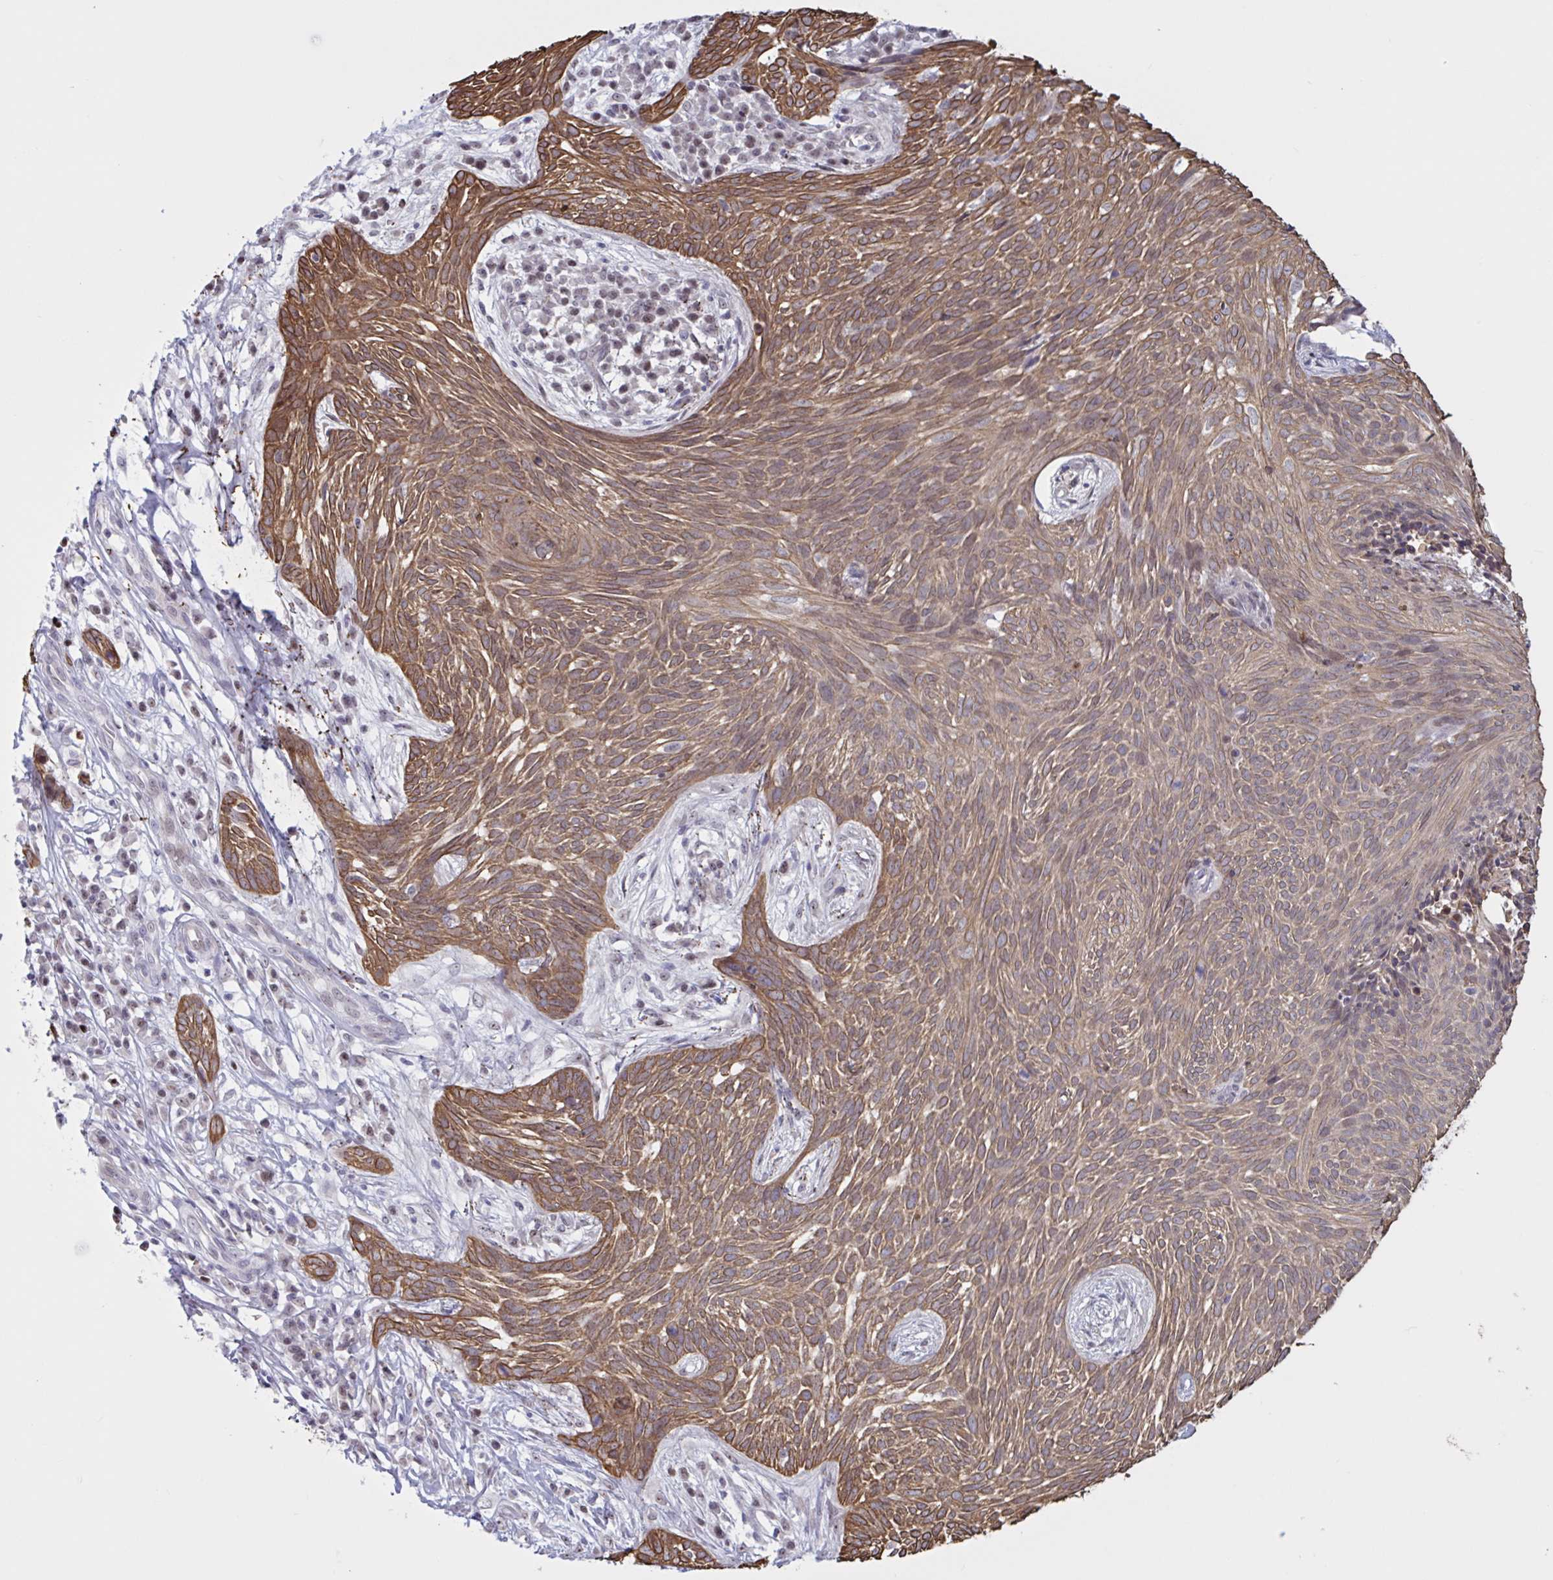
{"staining": {"intensity": "moderate", "quantity": ">75%", "location": "cytoplasmic/membranous"}, "tissue": "skin cancer", "cell_type": "Tumor cells", "image_type": "cancer", "snomed": [{"axis": "morphology", "description": "Basal cell carcinoma"}, {"axis": "topography", "description": "Skin"}, {"axis": "topography", "description": "Skin, foot"}], "caption": "Skin cancer (basal cell carcinoma) stained with a brown dye shows moderate cytoplasmic/membranous positive expression in about >75% of tumor cells.", "gene": "PRMT6", "patient": {"sex": "female", "age": 86}}